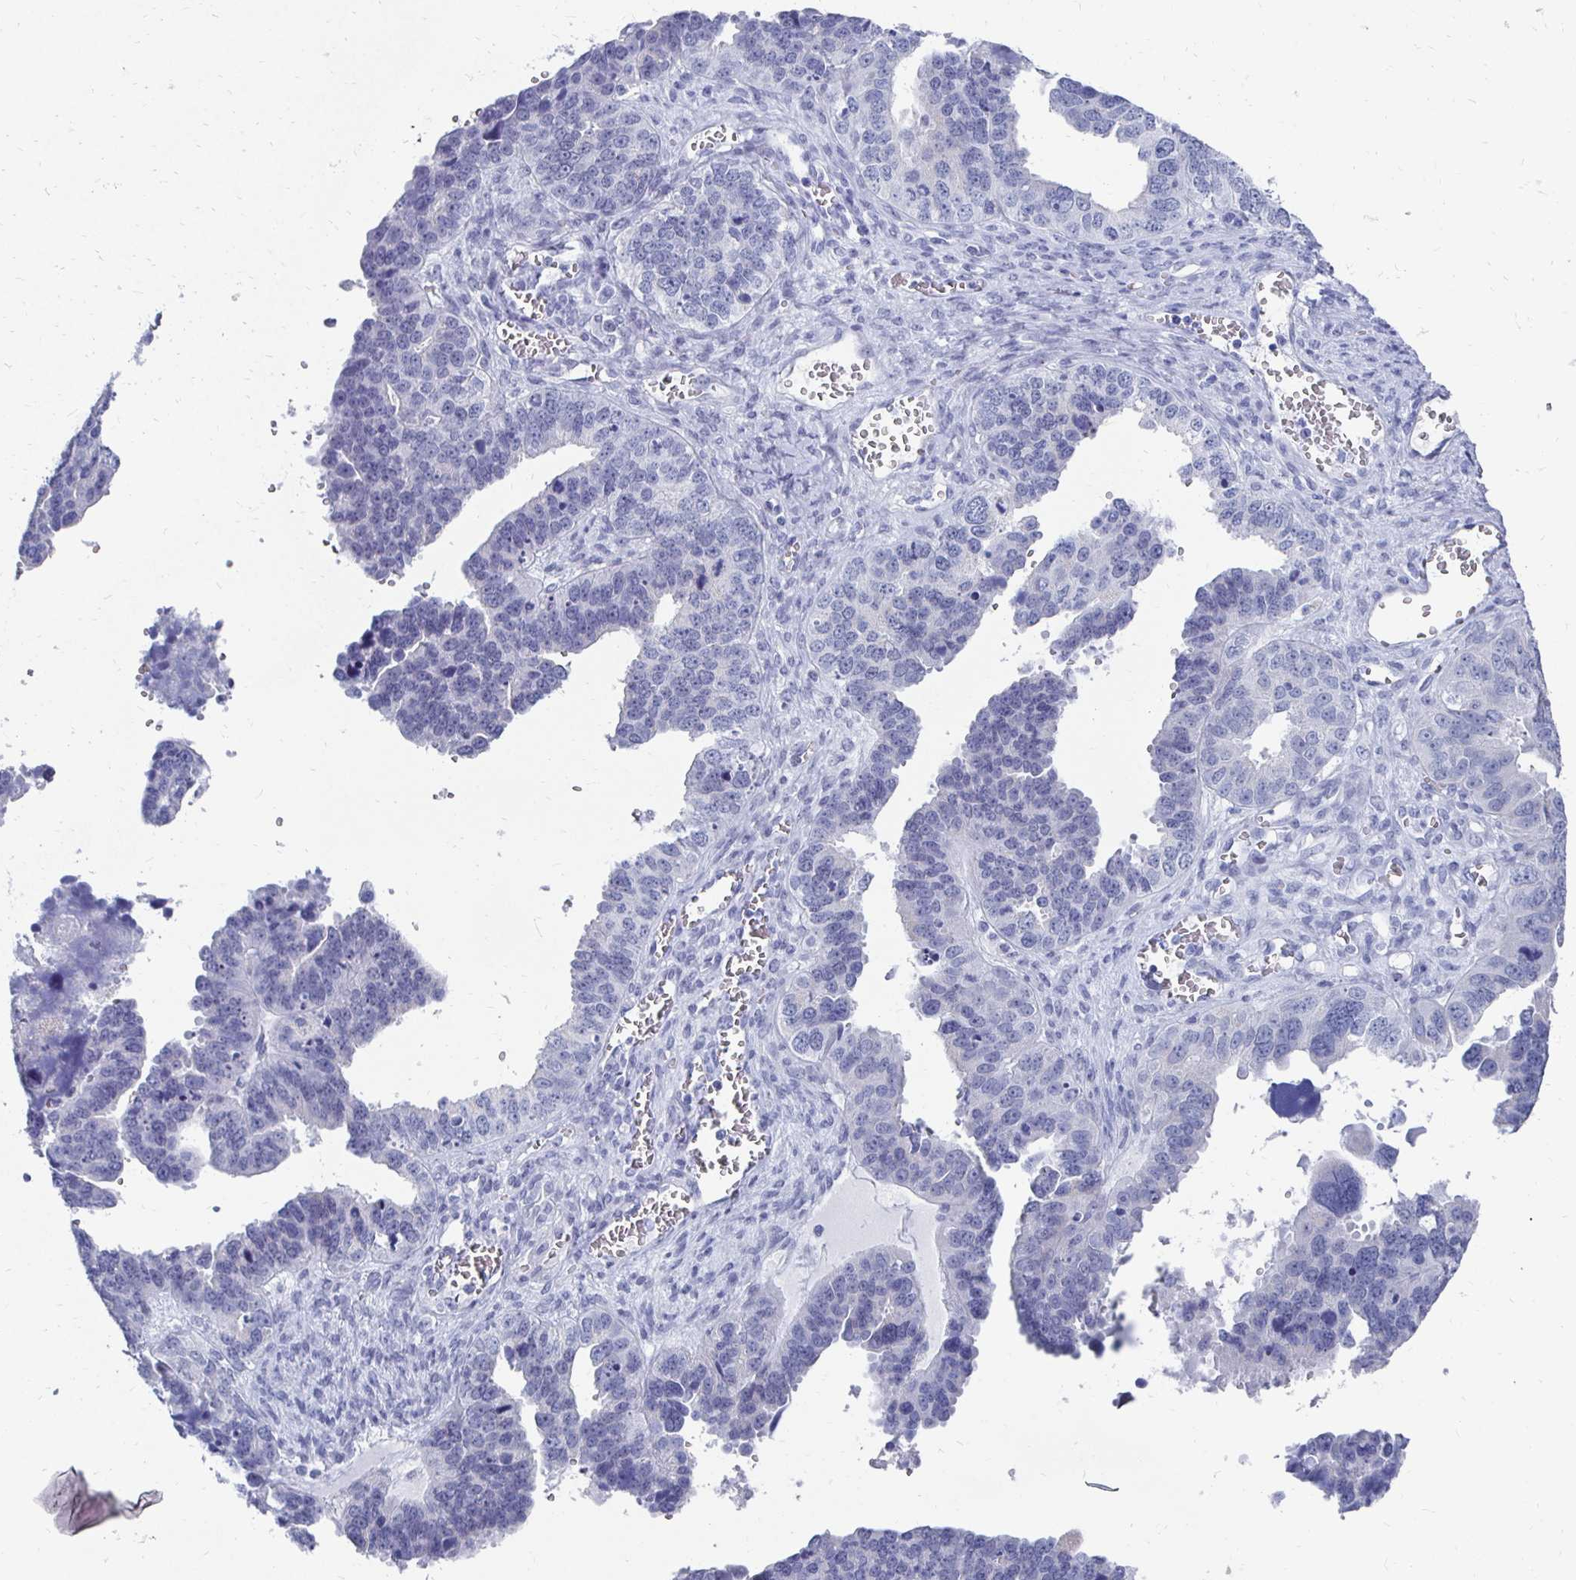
{"staining": {"intensity": "negative", "quantity": "none", "location": "none"}, "tissue": "ovarian cancer", "cell_type": "Tumor cells", "image_type": "cancer", "snomed": [{"axis": "morphology", "description": "Cystadenocarcinoma, serous, NOS"}, {"axis": "topography", "description": "Ovary"}], "caption": "This photomicrograph is of ovarian cancer stained with immunohistochemistry to label a protein in brown with the nuclei are counter-stained blue. There is no positivity in tumor cells.", "gene": "SYCP3", "patient": {"sex": "female", "age": 76}}